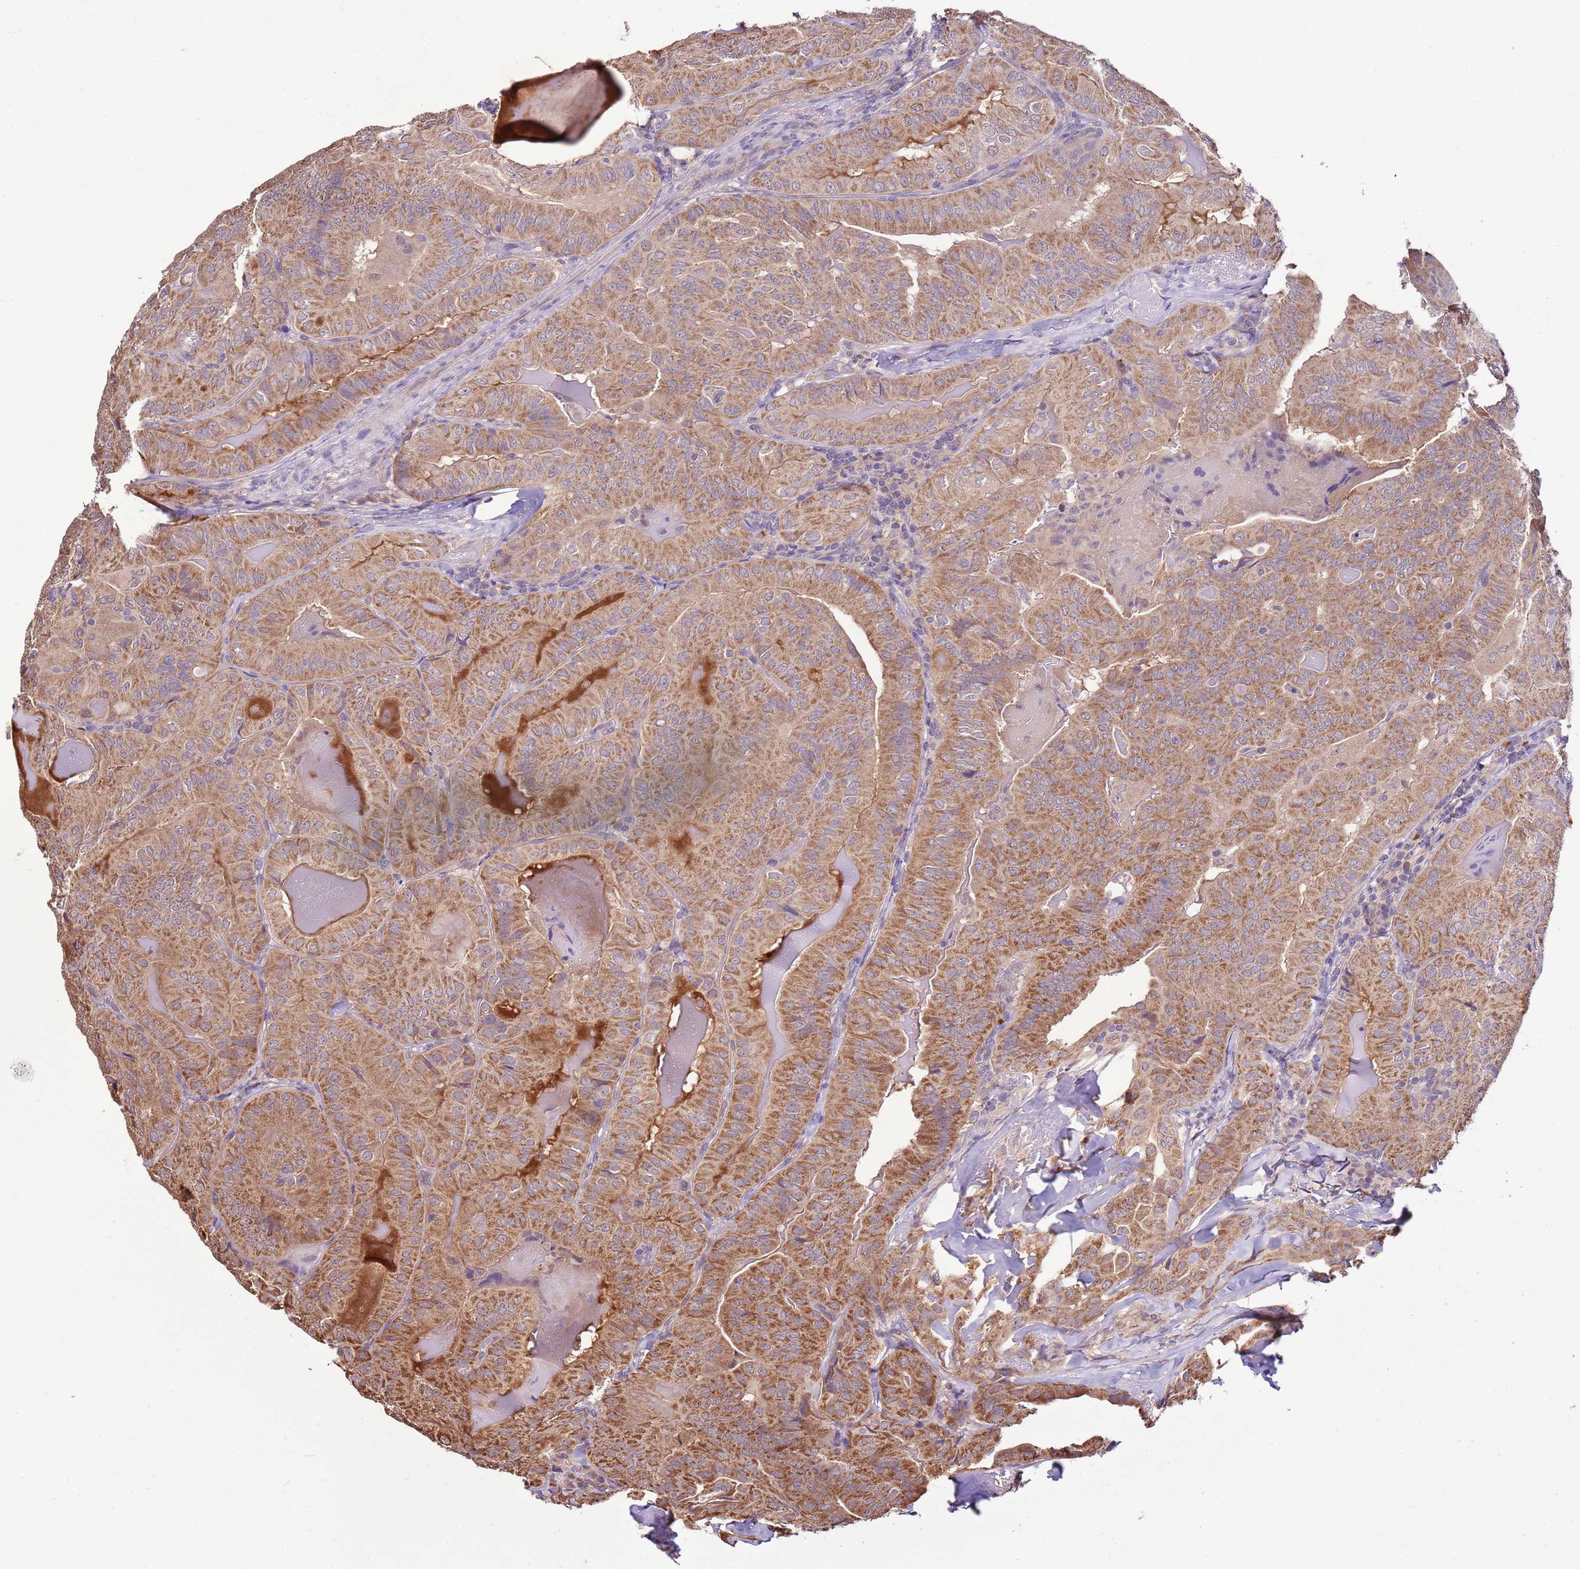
{"staining": {"intensity": "moderate", "quantity": ">75%", "location": "cytoplasmic/membranous"}, "tissue": "thyroid cancer", "cell_type": "Tumor cells", "image_type": "cancer", "snomed": [{"axis": "morphology", "description": "Papillary adenocarcinoma, NOS"}, {"axis": "topography", "description": "Thyroid gland"}], "caption": "A photomicrograph of thyroid cancer (papillary adenocarcinoma) stained for a protein reveals moderate cytoplasmic/membranous brown staining in tumor cells. The protein is shown in brown color, while the nuclei are stained blue.", "gene": "BBS5", "patient": {"sex": "female", "age": 68}}